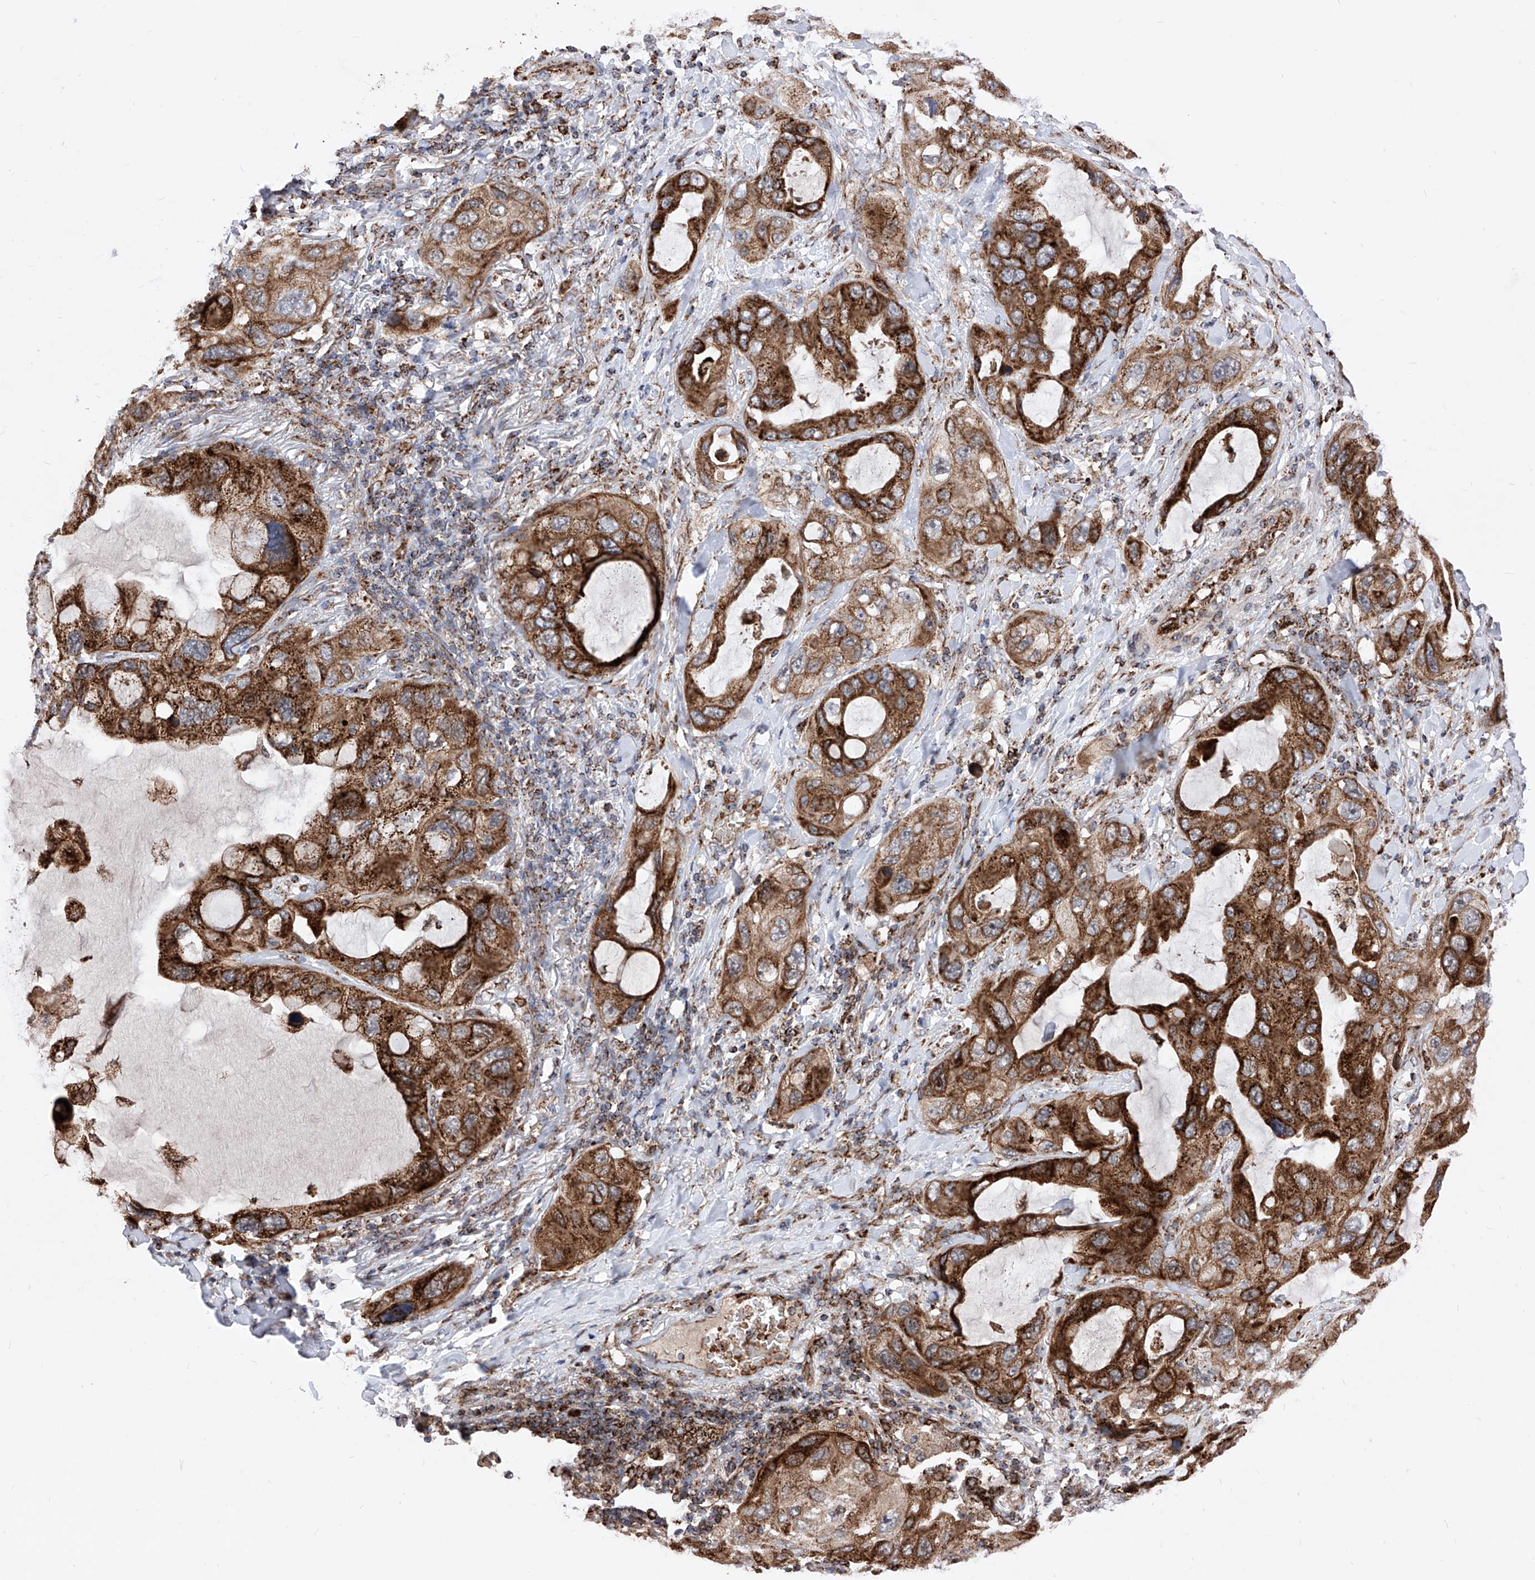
{"staining": {"intensity": "strong", "quantity": ">75%", "location": "cytoplasmic/membranous"}, "tissue": "lung cancer", "cell_type": "Tumor cells", "image_type": "cancer", "snomed": [{"axis": "morphology", "description": "Squamous cell carcinoma, NOS"}, {"axis": "topography", "description": "Lung"}], "caption": "An image of human lung cancer (squamous cell carcinoma) stained for a protein reveals strong cytoplasmic/membranous brown staining in tumor cells. The staining was performed using DAB to visualize the protein expression in brown, while the nuclei were stained in blue with hematoxylin (Magnification: 20x).", "gene": "SEMA6A", "patient": {"sex": "female", "age": 73}}